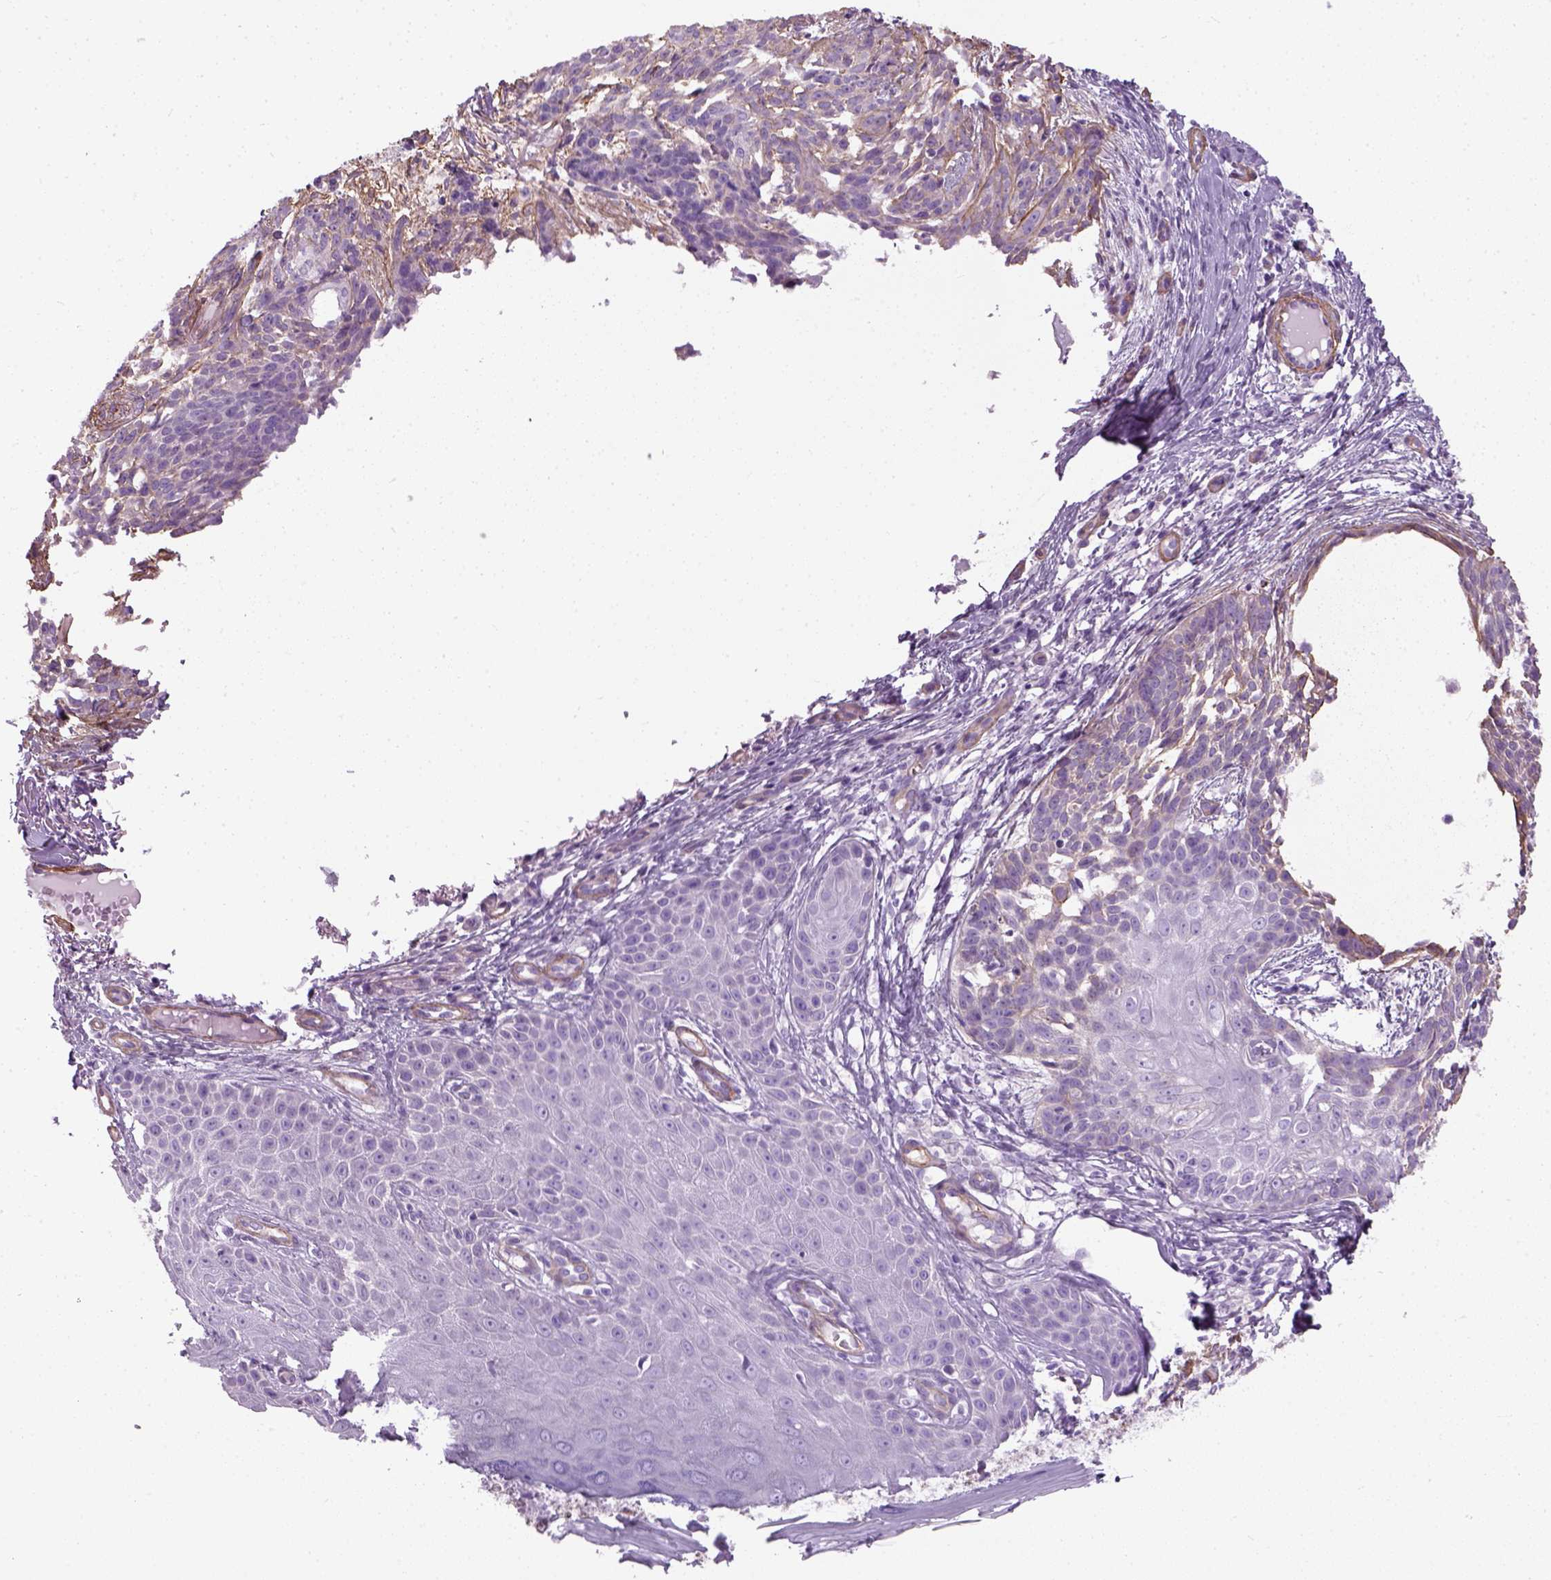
{"staining": {"intensity": "negative", "quantity": "none", "location": "none"}, "tissue": "skin cancer", "cell_type": "Tumor cells", "image_type": "cancer", "snomed": [{"axis": "morphology", "description": "Basal cell carcinoma"}, {"axis": "topography", "description": "Skin"}], "caption": "This is an IHC micrograph of skin cancer. There is no staining in tumor cells.", "gene": "FAM161A", "patient": {"sex": "male", "age": 88}}